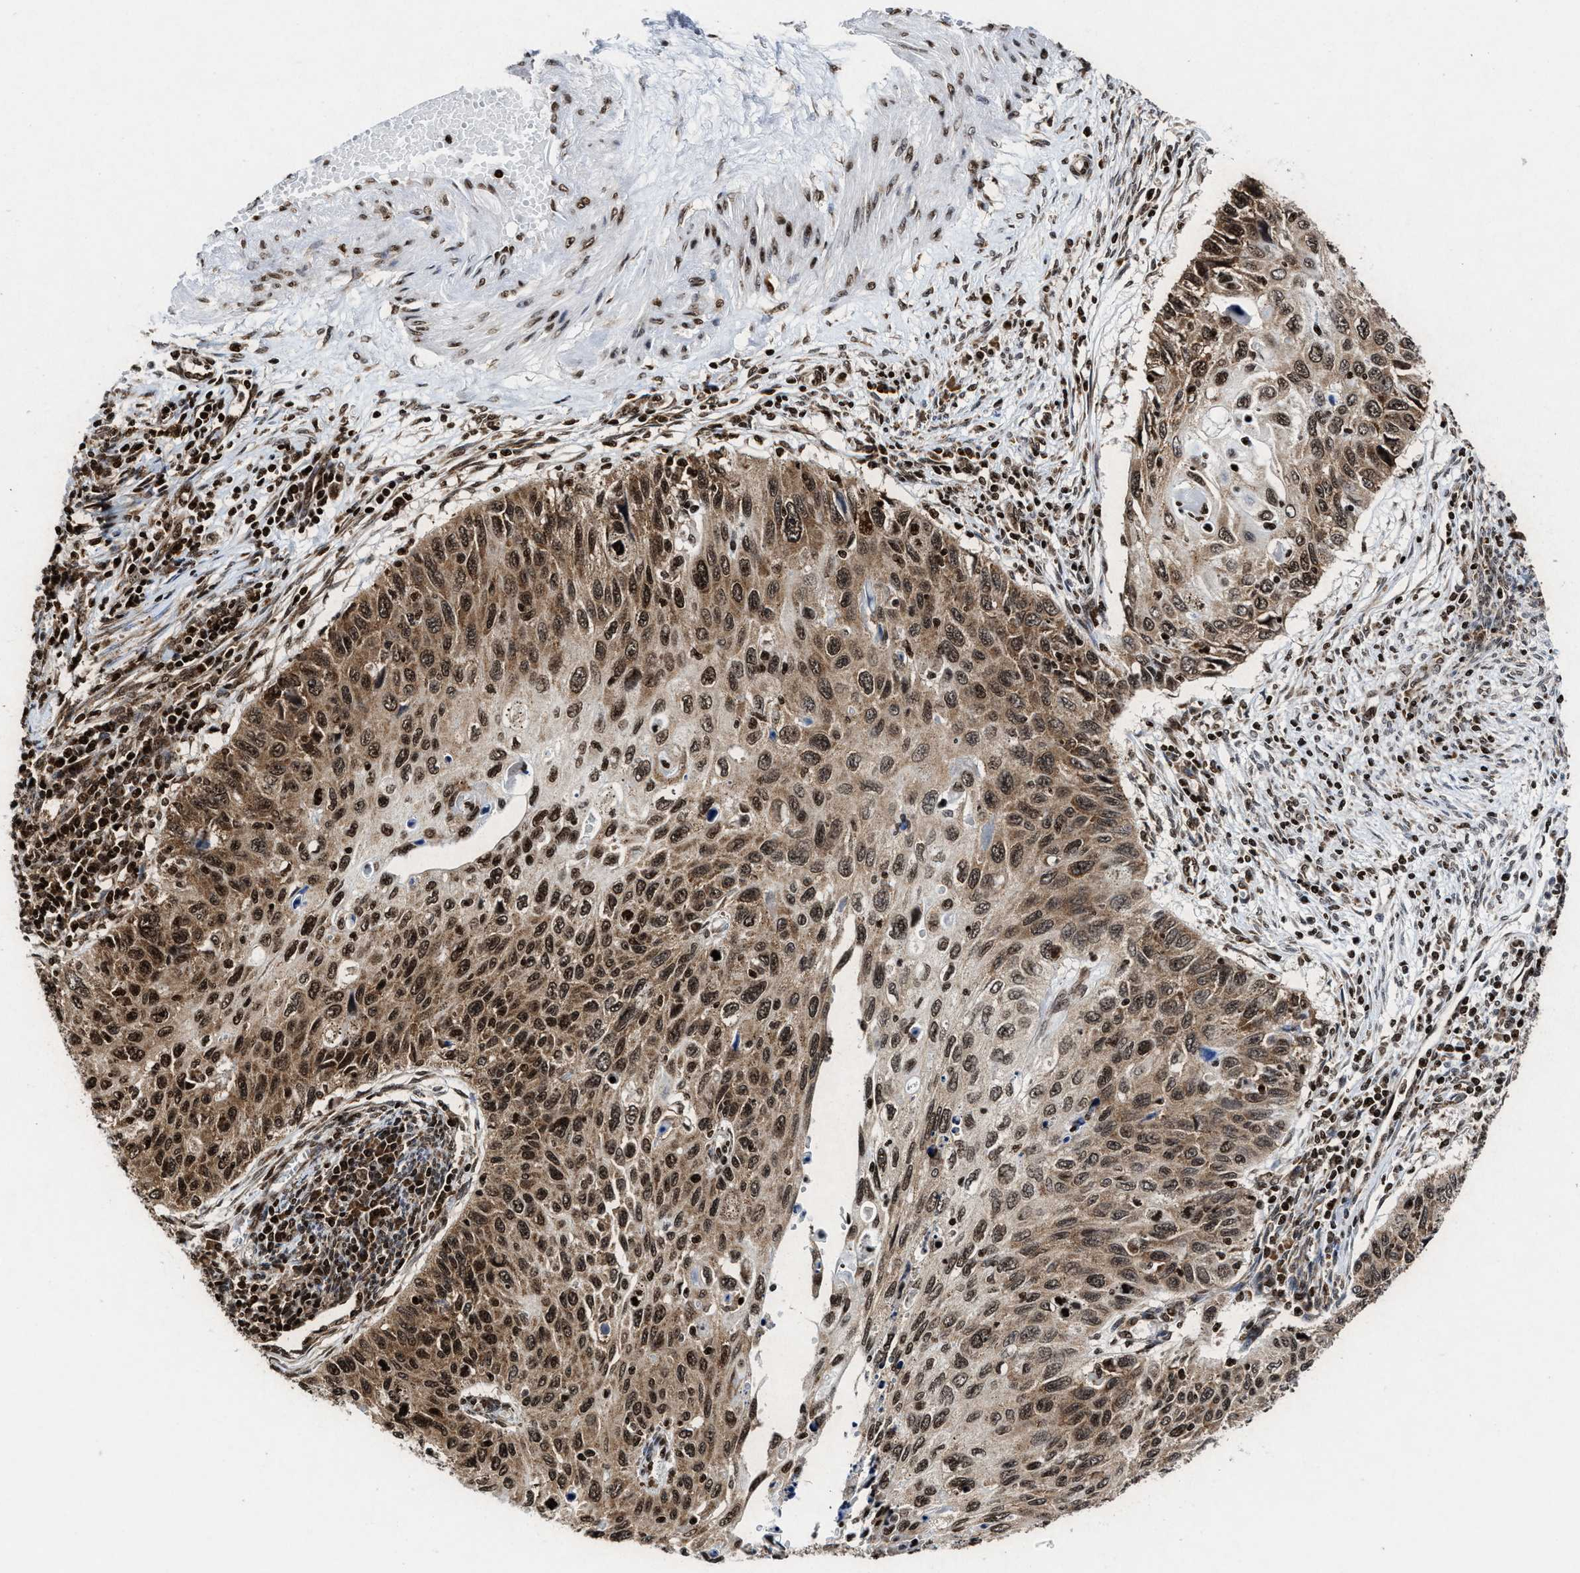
{"staining": {"intensity": "moderate", "quantity": ">75%", "location": "cytoplasmic/membranous,nuclear"}, "tissue": "cervical cancer", "cell_type": "Tumor cells", "image_type": "cancer", "snomed": [{"axis": "morphology", "description": "Squamous cell carcinoma, NOS"}, {"axis": "topography", "description": "Cervix"}], "caption": "This micrograph exhibits cervical cancer stained with immunohistochemistry (IHC) to label a protein in brown. The cytoplasmic/membranous and nuclear of tumor cells show moderate positivity for the protein. Nuclei are counter-stained blue.", "gene": "ALYREF", "patient": {"sex": "female", "age": 70}}